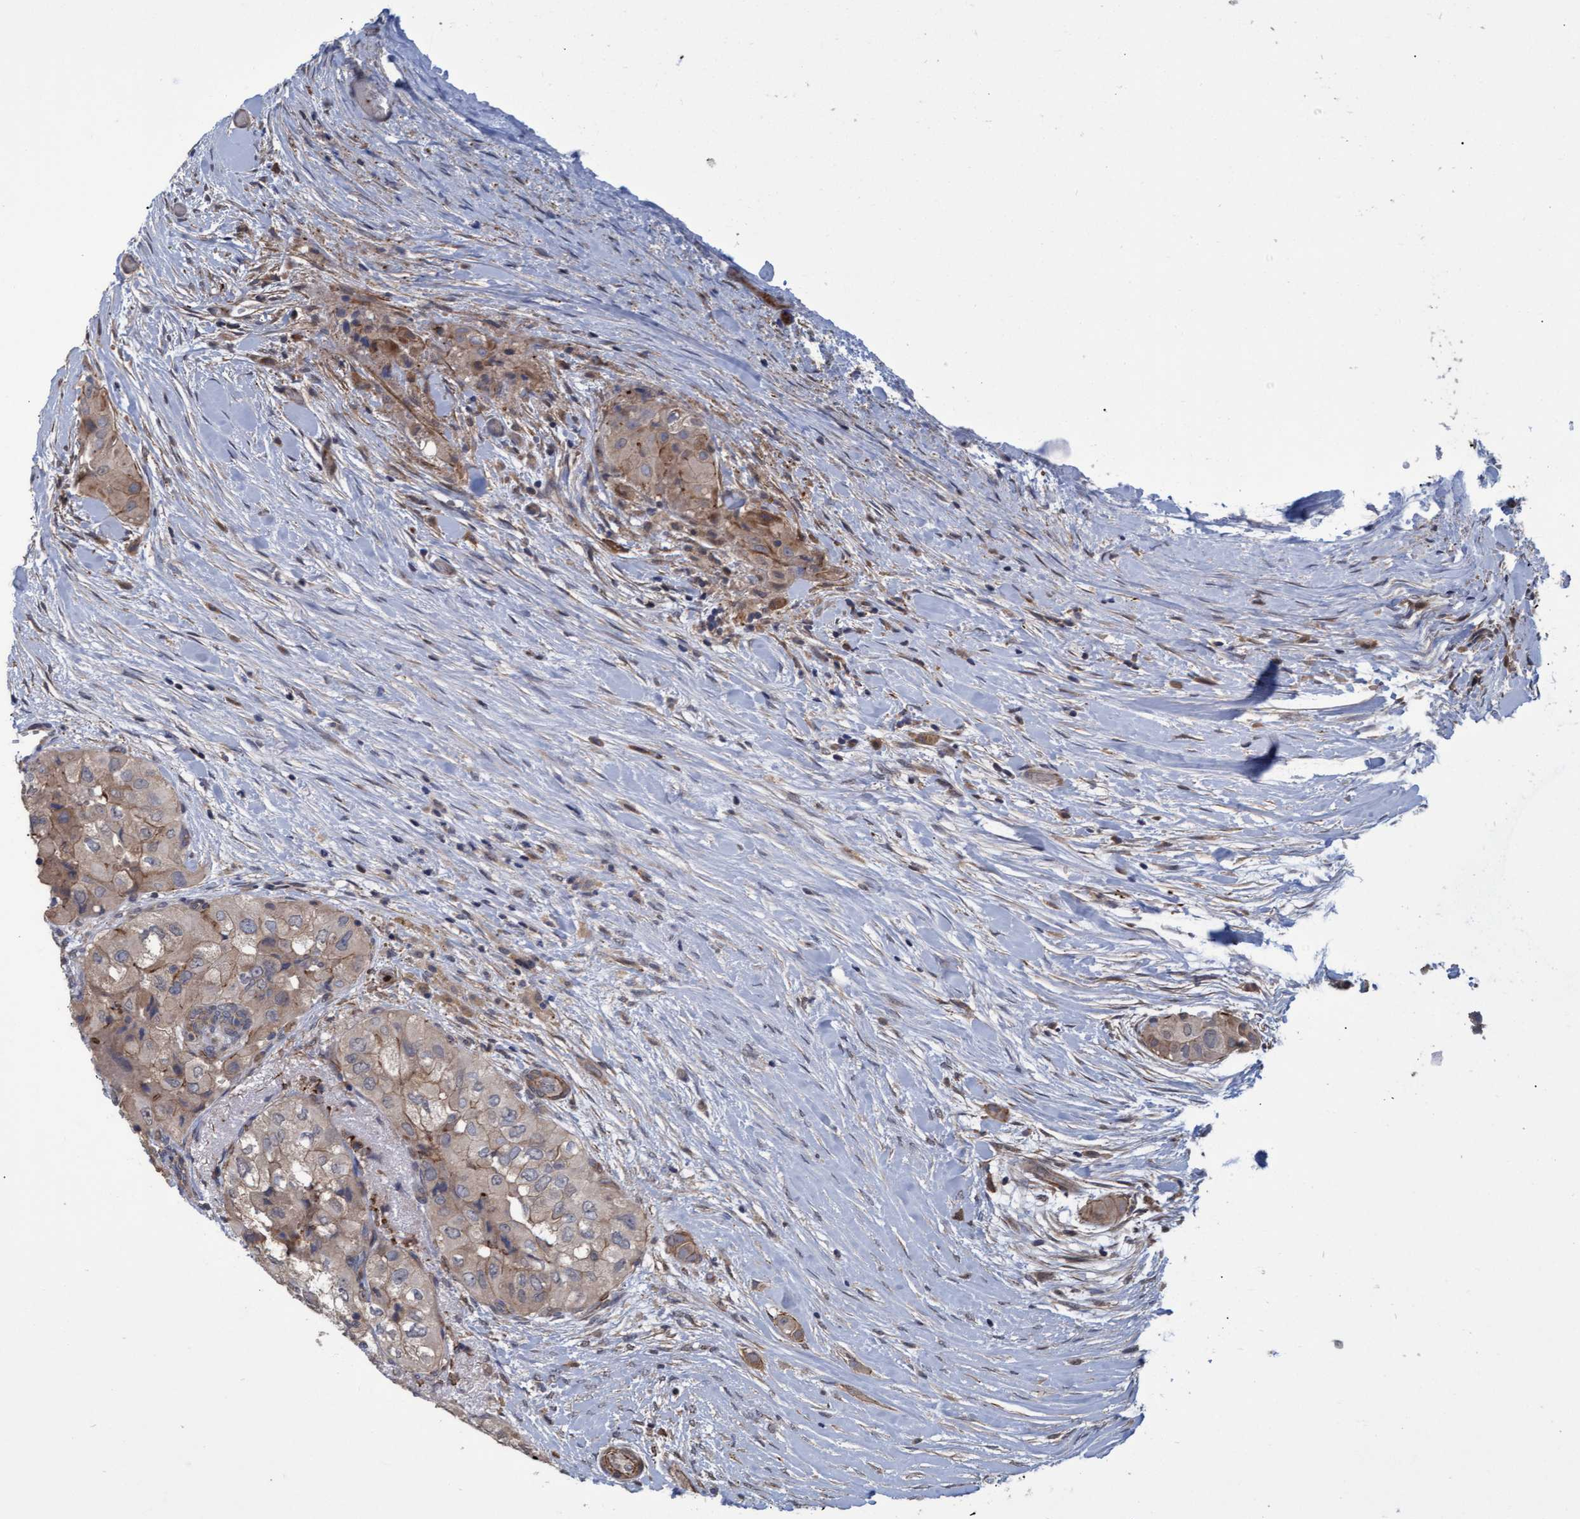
{"staining": {"intensity": "weak", "quantity": "25%-75%", "location": "cytoplasmic/membranous"}, "tissue": "thyroid cancer", "cell_type": "Tumor cells", "image_type": "cancer", "snomed": [{"axis": "morphology", "description": "Papillary adenocarcinoma, NOS"}, {"axis": "topography", "description": "Thyroid gland"}], "caption": "The photomicrograph demonstrates staining of papillary adenocarcinoma (thyroid), revealing weak cytoplasmic/membranous protein expression (brown color) within tumor cells.", "gene": "NAA15", "patient": {"sex": "female", "age": 59}}